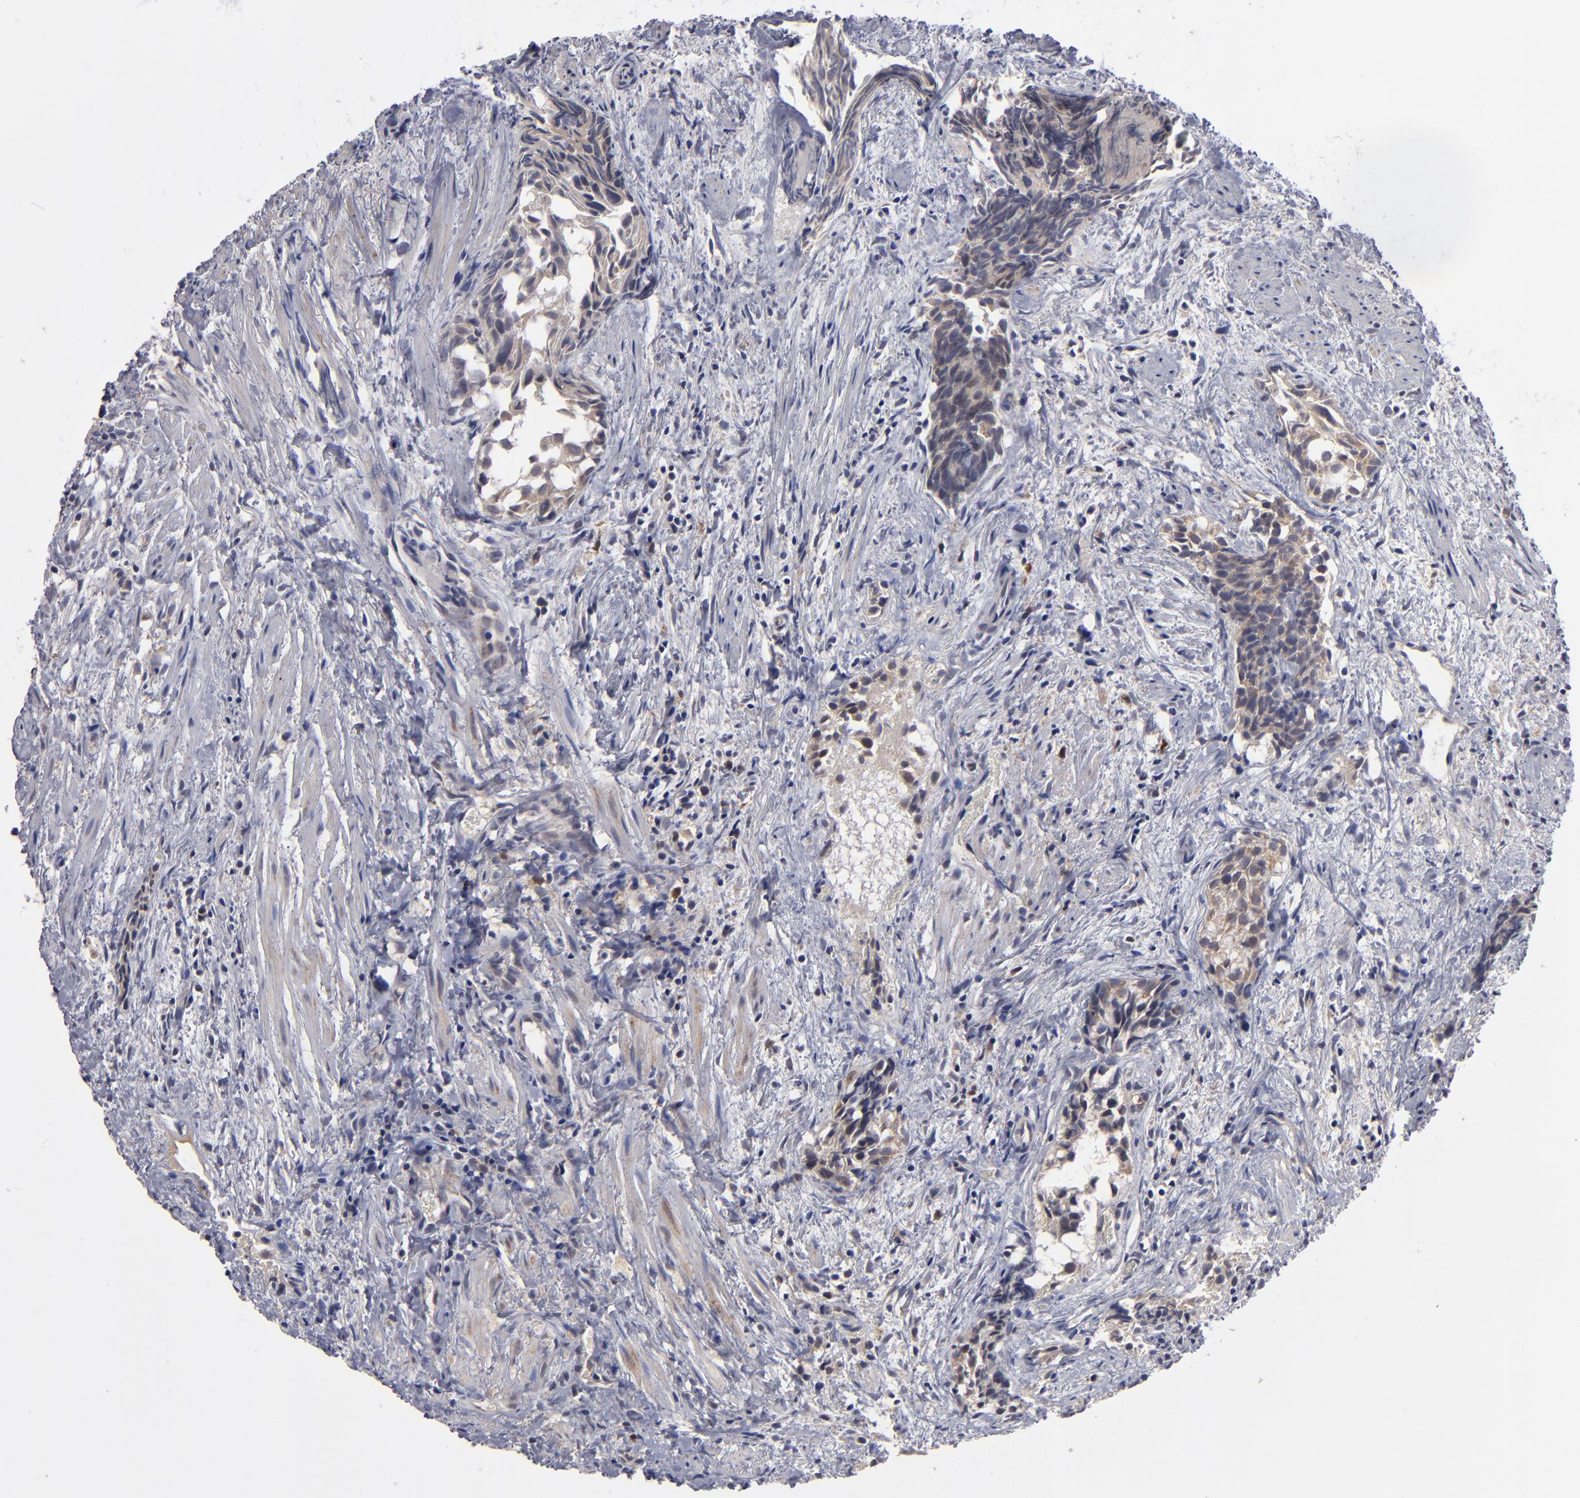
{"staining": {"intensity": "negative", "quantity": "none", "location": "none"}, "tissue": "urothelial cancer", "cell_type": "Tumor cells", "image_type": "cancer", "snomed": [{"axis": "morphology", "description": "Urothelial carcinoma, Low grade"}, {"axis": "topography", "description": "Urinary bladder"}], "caption": "The photomicrograph displays no significant staining in tumor cells of low-grade urothelial carcinoma. (Immunohistochemistry, brightfield microscopy, high magnification).", "gene": "EXD2", "patient": {"sex": "male", "age": 64}}